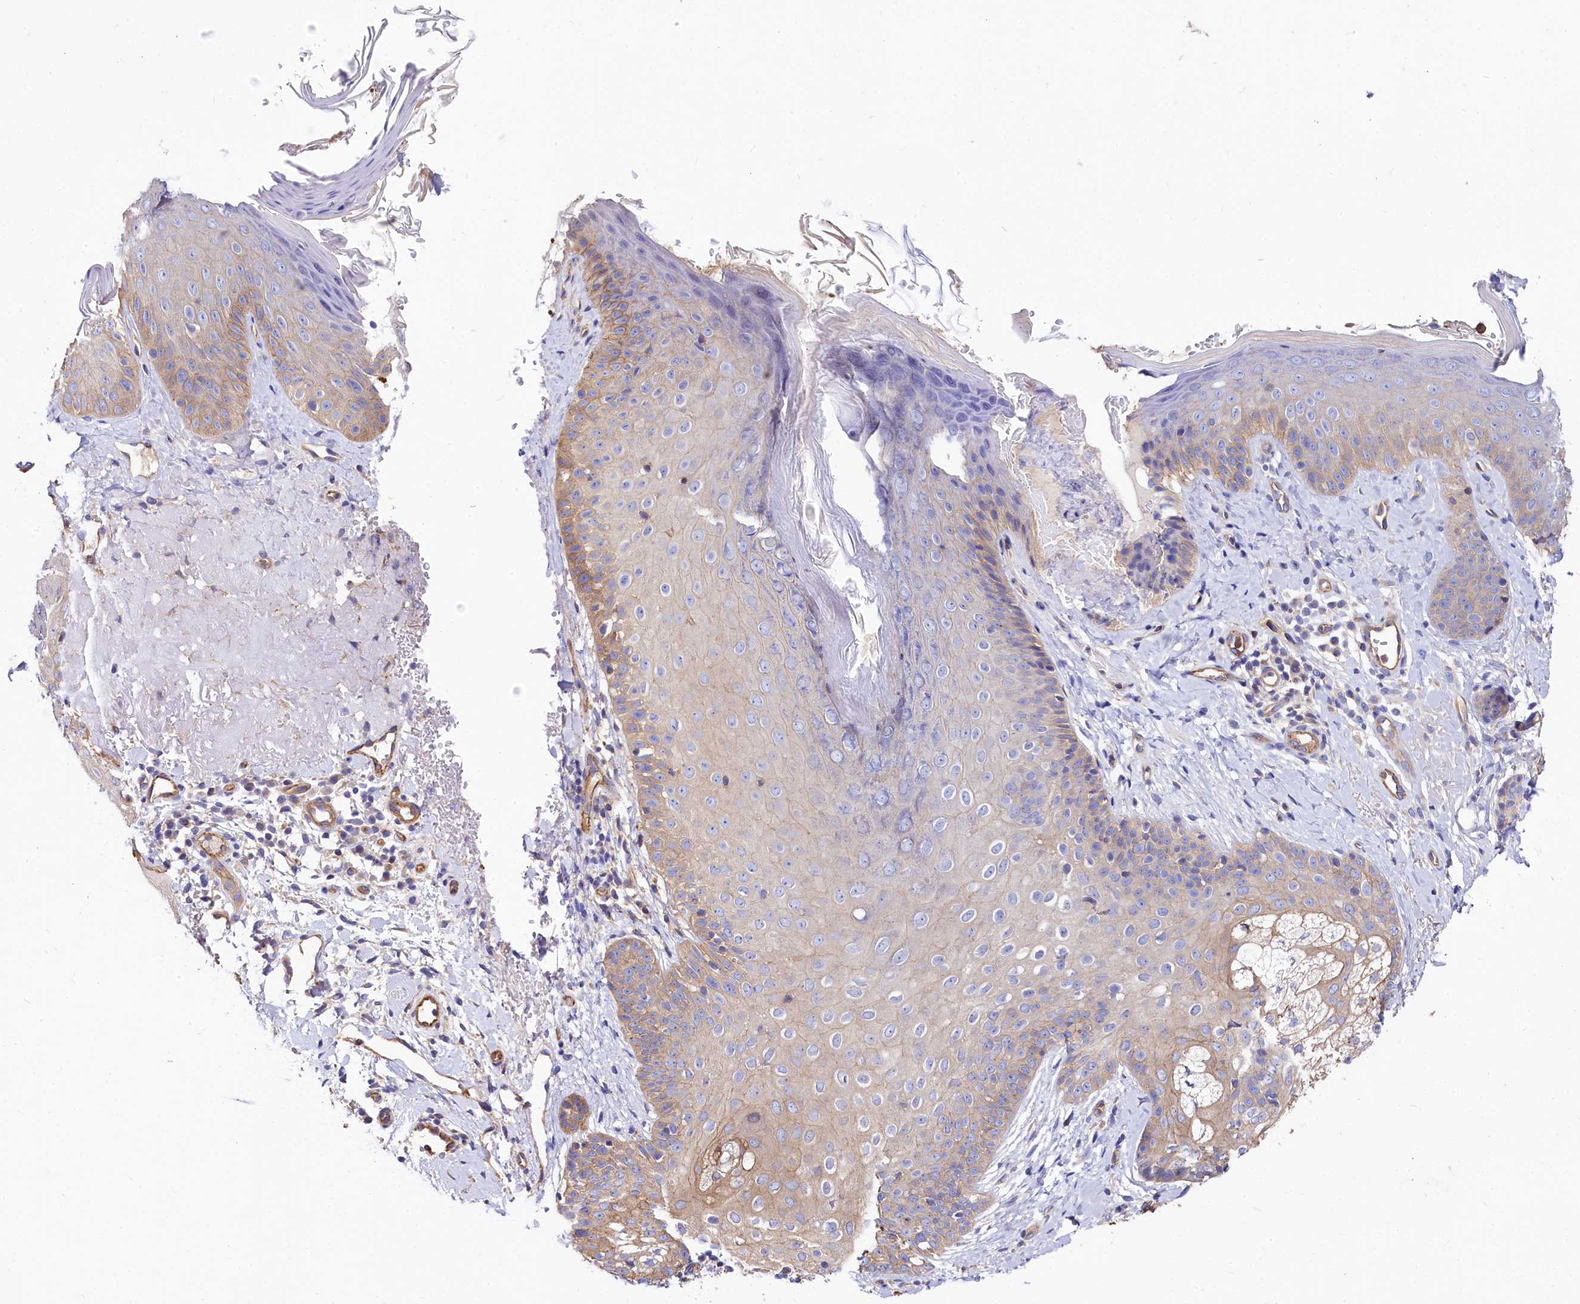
{"staining": {"intensity": "weak", "quantity": ">75%", "location": "cytoplasmic/membranous"}, "tissue": "skin", "cell_type": "Fibroblasts", "image_type": "normal", "snomed": [{"axis": "morphology", "description": "Normal tissue, NOS"}, {"axis": "topography", "description": "Skin"}], "caption": "Immunohistochemistry (IHC) photomicrograph of normal skin: skin stained using immunohistochemistry (IHC) reveals low levels of weak protein expression localized specifically in the cytoplasmic/membranous of fibroblasts, appearing as a cytoplasmic/membranous brown color.", "gene": "FCHSD2", "patient": {"sex": "male", "age": 57}}